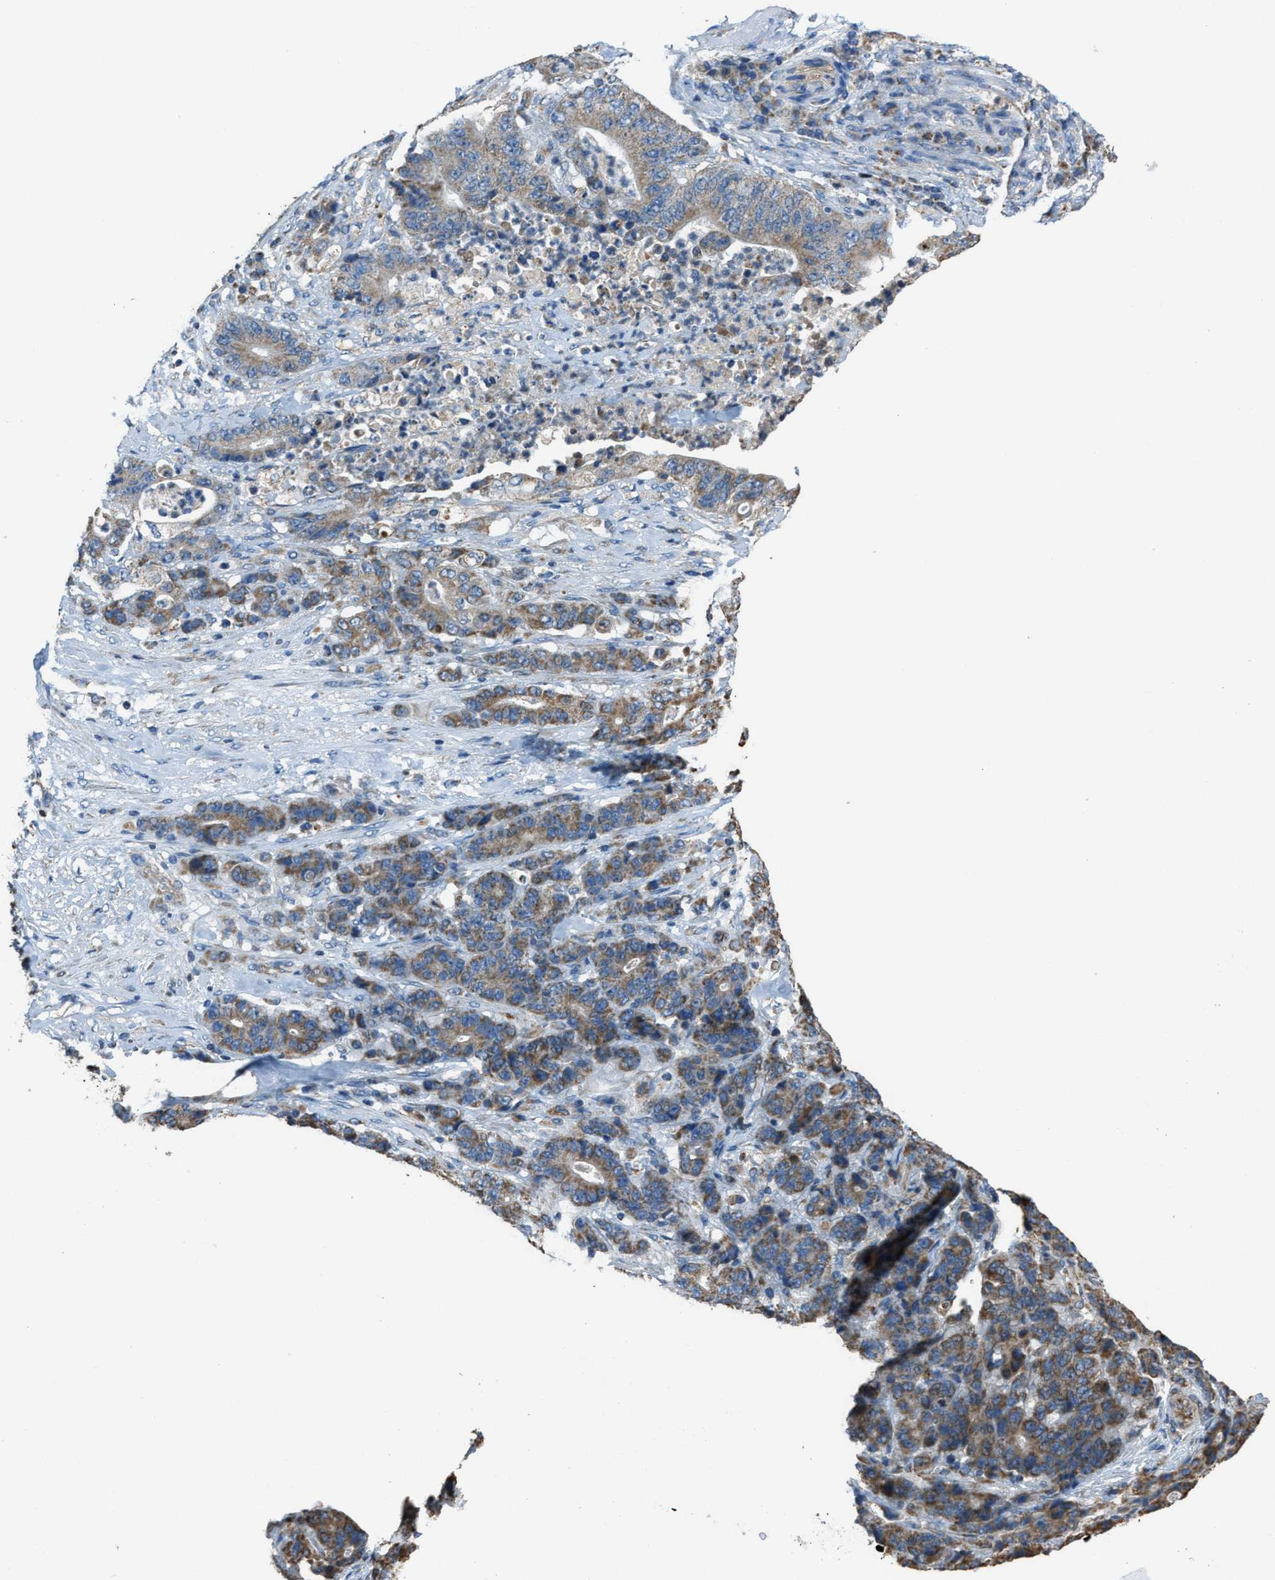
{"staining": {"intensity": "moderate", "quantity": ">75%", "location": "cytoplasmic/membranous"}, "tissue": "stomach cancer", "cell_type": "Tumor cells", "image_type": "cancer", "snomed": [{"axis": "morphology", "description": "Adenocarcinoma, NOS"}, {"axis": "topography", "description": "Stomach"}], "caption": "Moderate cytoplasmic/membranous protein expression is seen in about >75% of tumor cells in stomach cancer (adenocarcinoma). Nuclei are stained in blue.", "gene": "SLC25A11", "patient": {"sex": "female", "age": 73}}